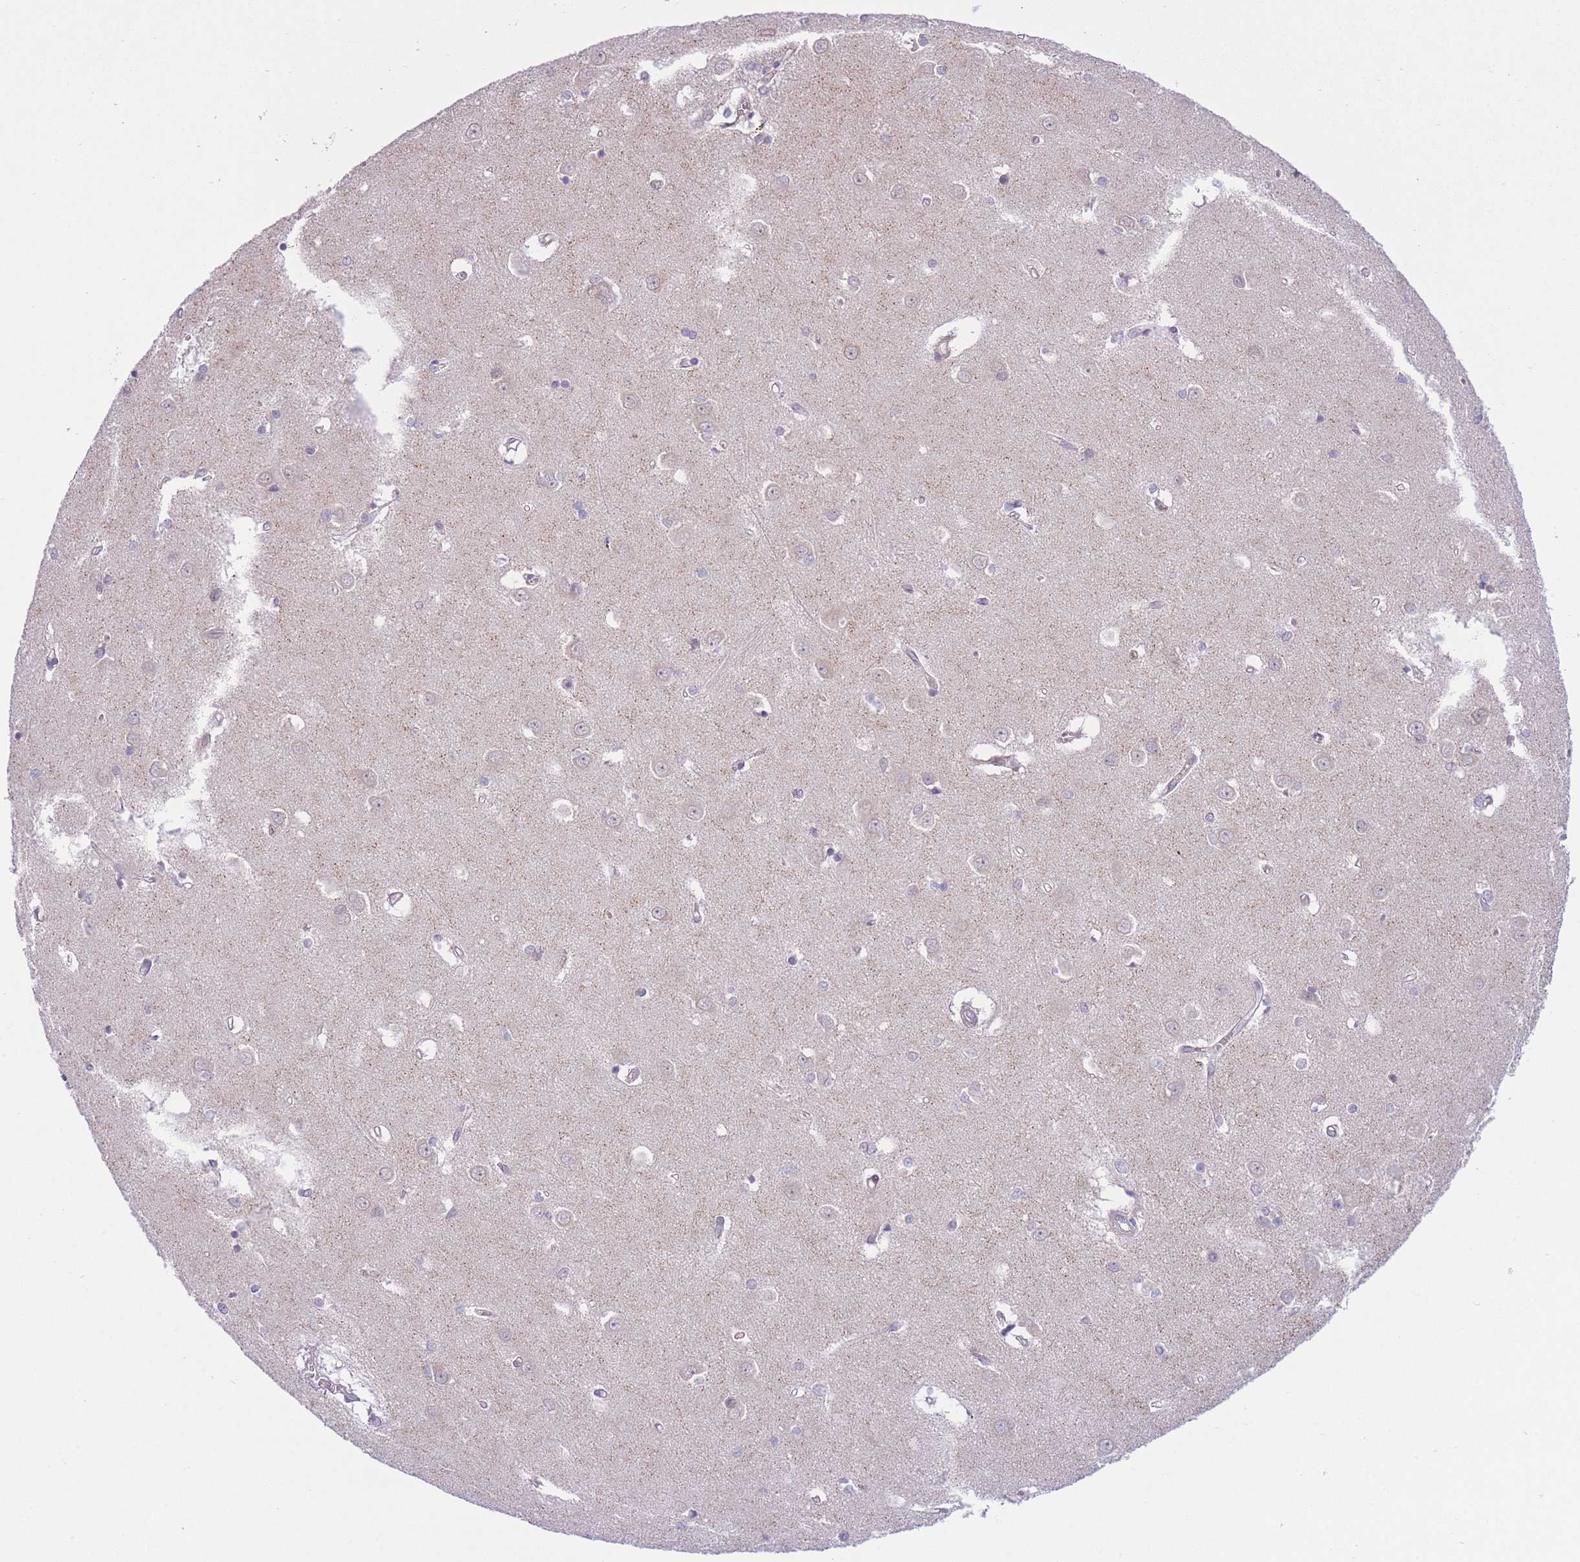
{"staining": {"intensity": "negative", "quantity": "none", "location": "none"}, "tissue": "caudate", "cell_type": "Glial cells", "image_type": "normal", "snomed": [{"axis": "morphology", "description": "Normal tissue, NOS"}, {"axis": "topography", "description": "Lateral ventricle wall"}], "caption": "High power microscopy image of an immunohistochemistry histopathology image of normal caudate, revealing no significant positivity in glial cells. (Immunohistochemistry (ihc), brightfield microscopy, high magnification).", "gene": "CDC25B", "patient": {"sex": "male", "age": 37}}